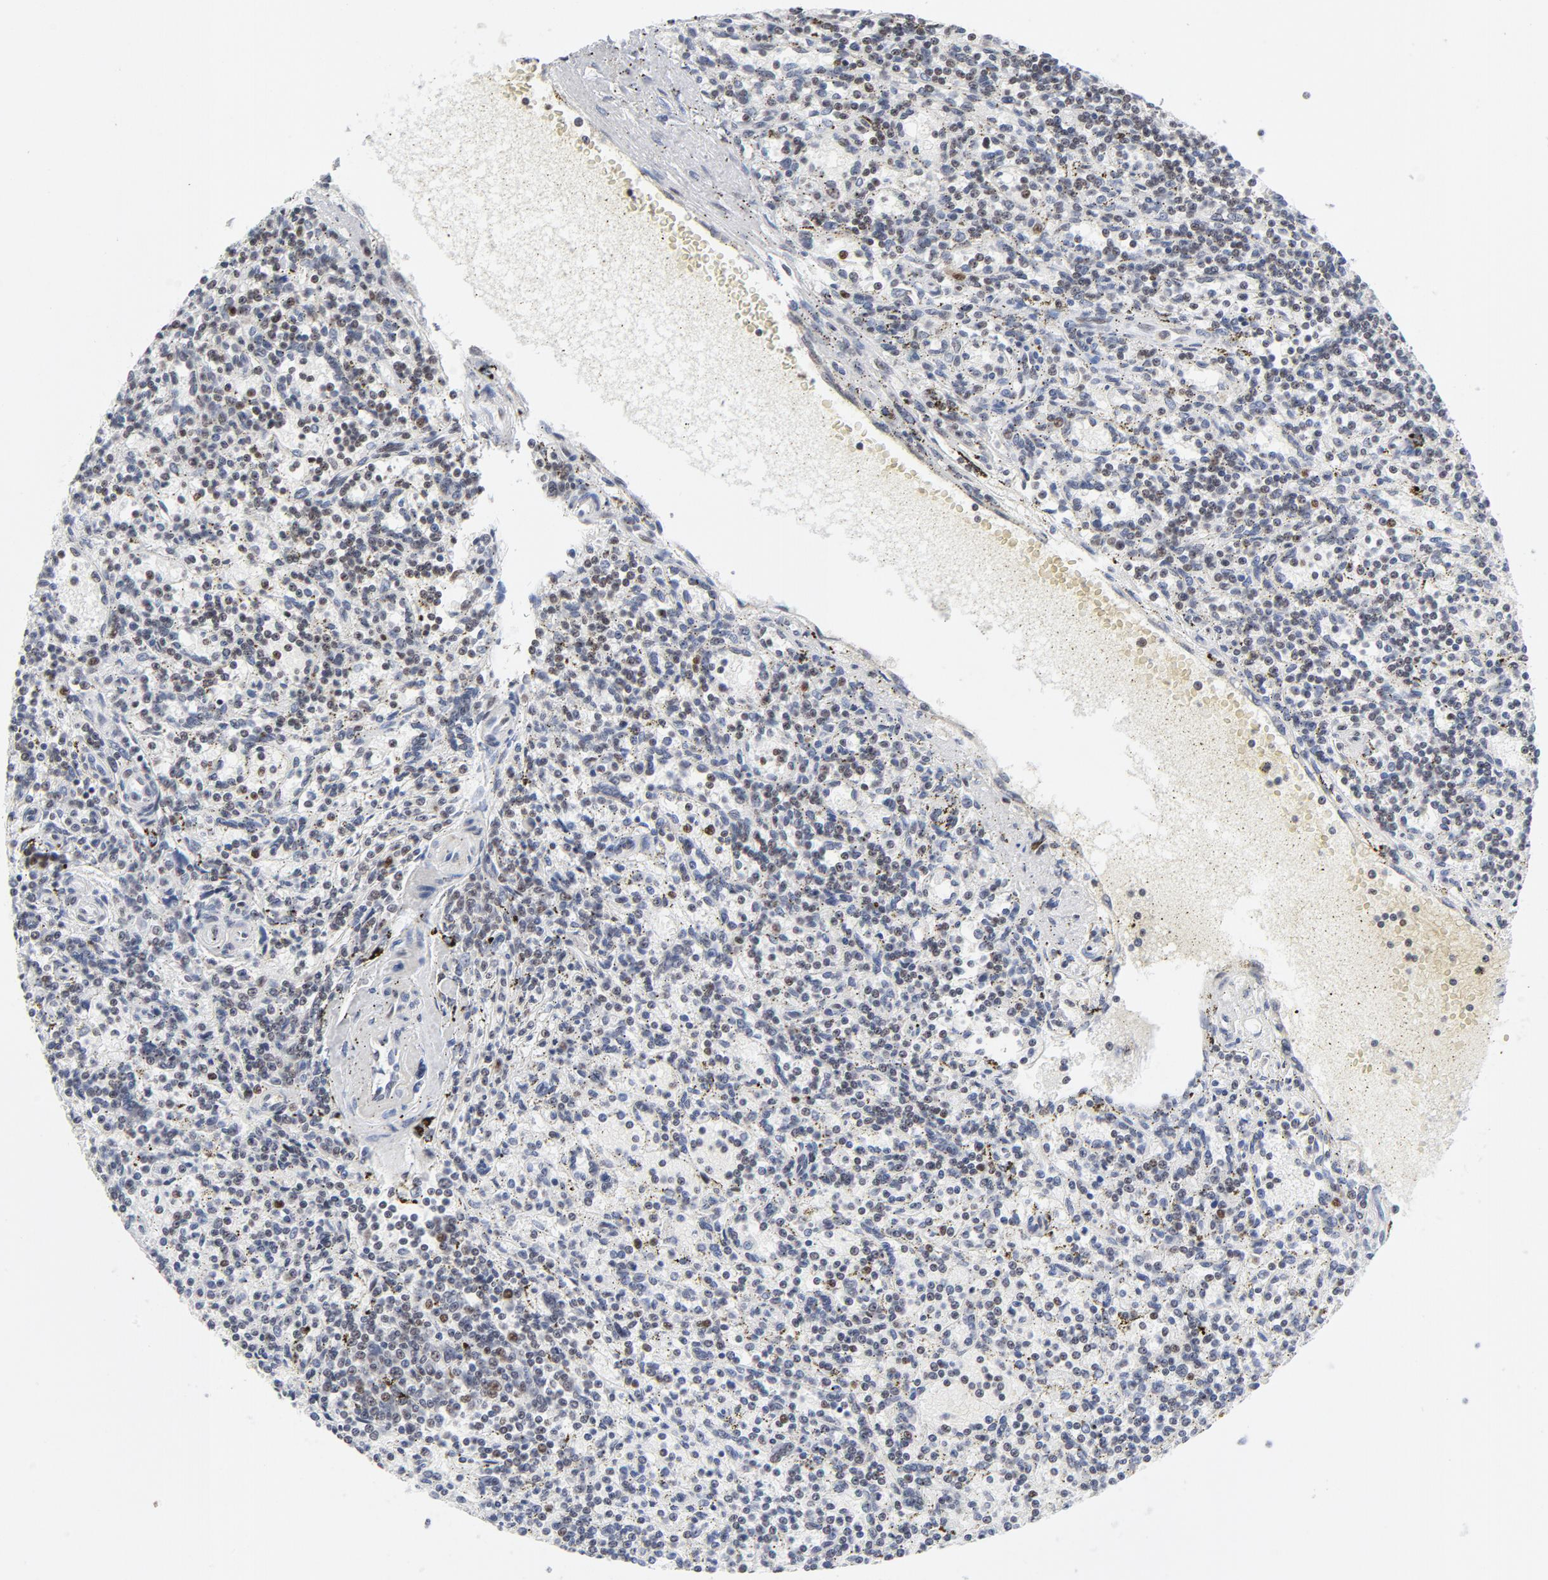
{"staining": {"intensity": "negative", "quantity": "none", "location": "none"}, "tissue": "lymphoma", "cell_type": "Tumor cells", "image_type": "cancer", "snomed": [{"axis": "morphology", "description": "Malignant lymphoma, non-Hodgkin's type, Low grade"}, {"axis": "topography", "description": "Spleen"}], "caption": "Micrograph shows no protein positivity in tumor cells of lymphoma tissue. Brightfield microscopy of immunohistochemistry stained with DAB (brown) and hematoxylin (blue), captured at high magnification.", "gene": "RFC4", "patient": {"sex": "male", "age": 73}}